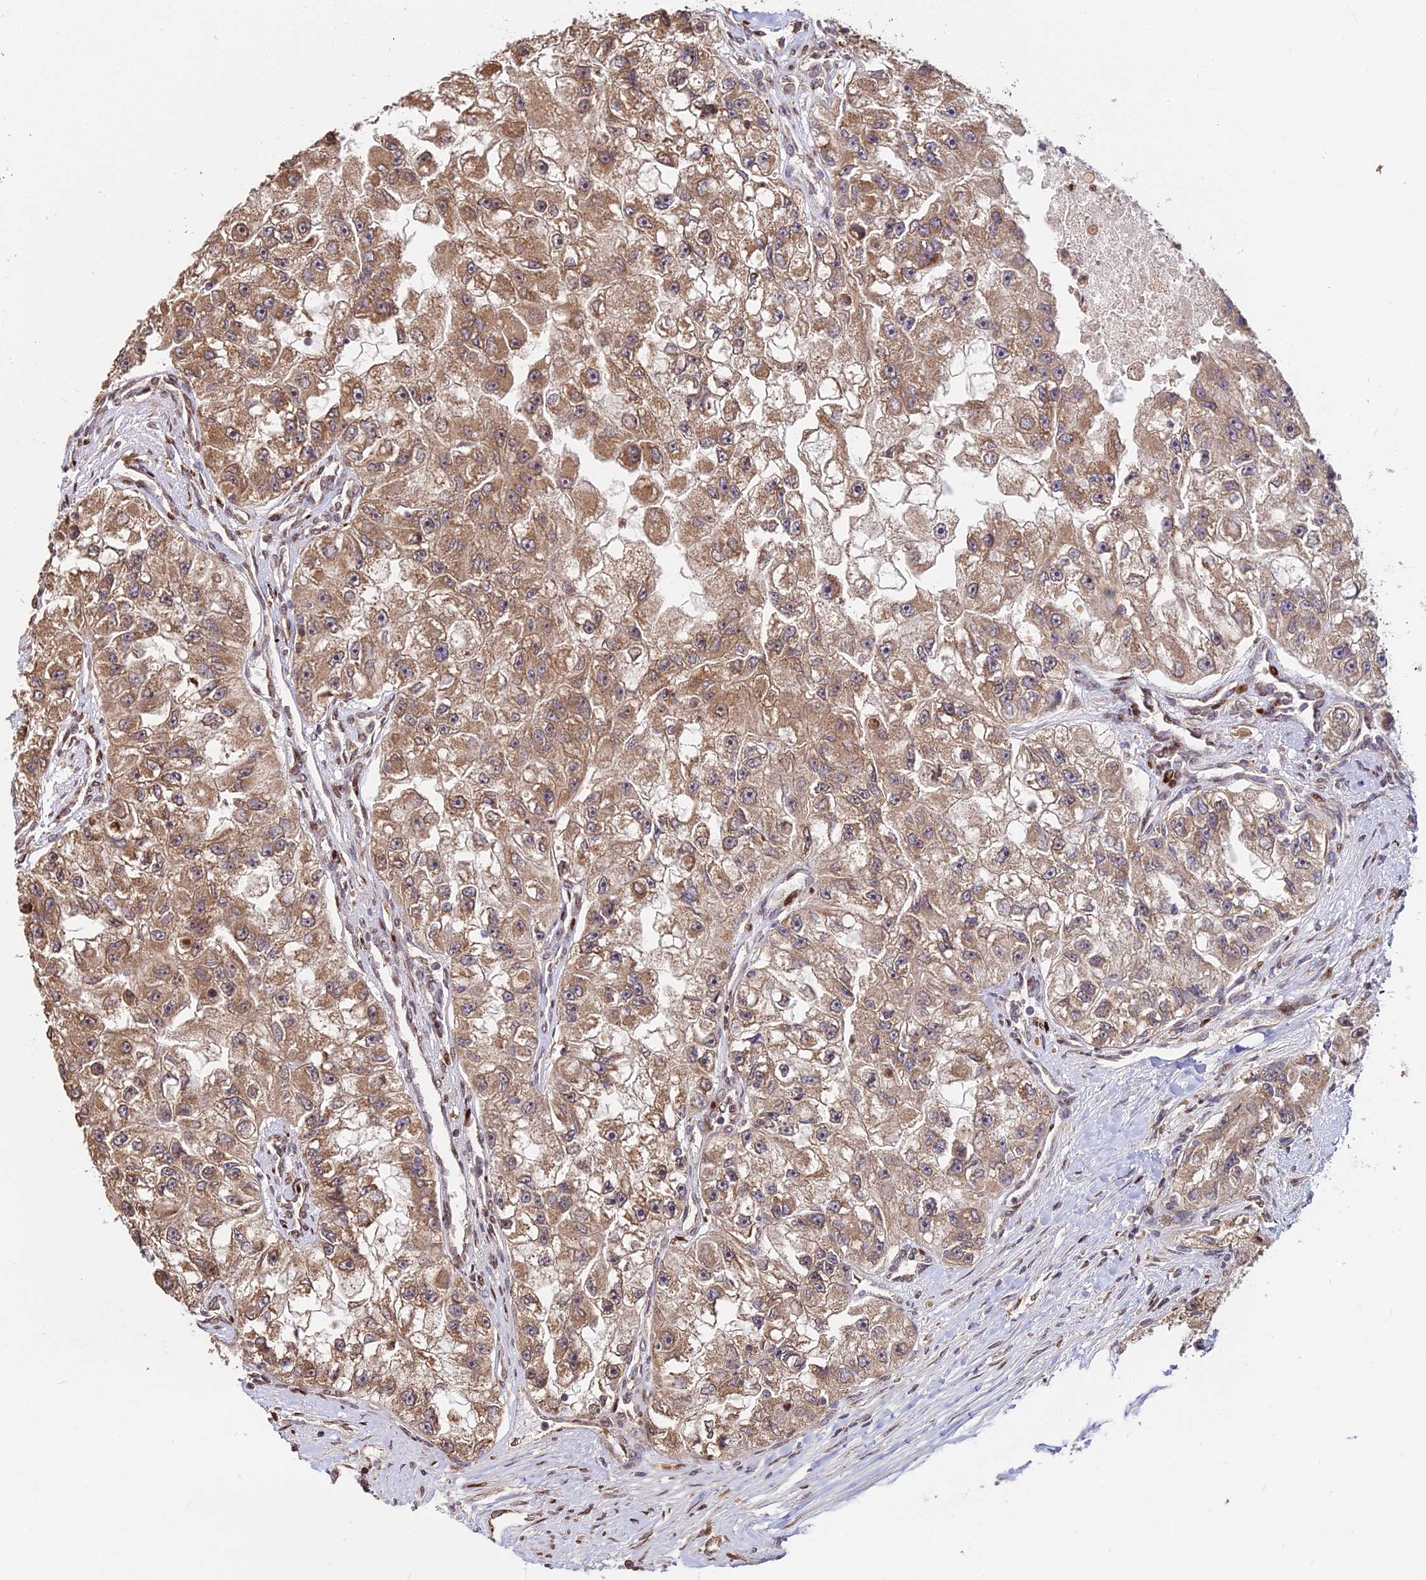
{"staining": {"intensity": "moderate", "quantity": ">75%", "location": "cytoplasmic/membranous"}, "tissue": "renal cancer", "cell_type": "Tumor cells", "image_type": "cancer", "snomed": [{"axis": "morphology", "description": "Adenocarcinoma, NOS"}, {"axis": "topography", "description": "Kidney"}], "caption": "Protein expression by immunohistochemistry shows moderate cytoplasmic/membranous staining in about >75% of tumor cells in renal cancer.", "gene": "RBMS2", "patient": {"sex": "male", "age": 63}}